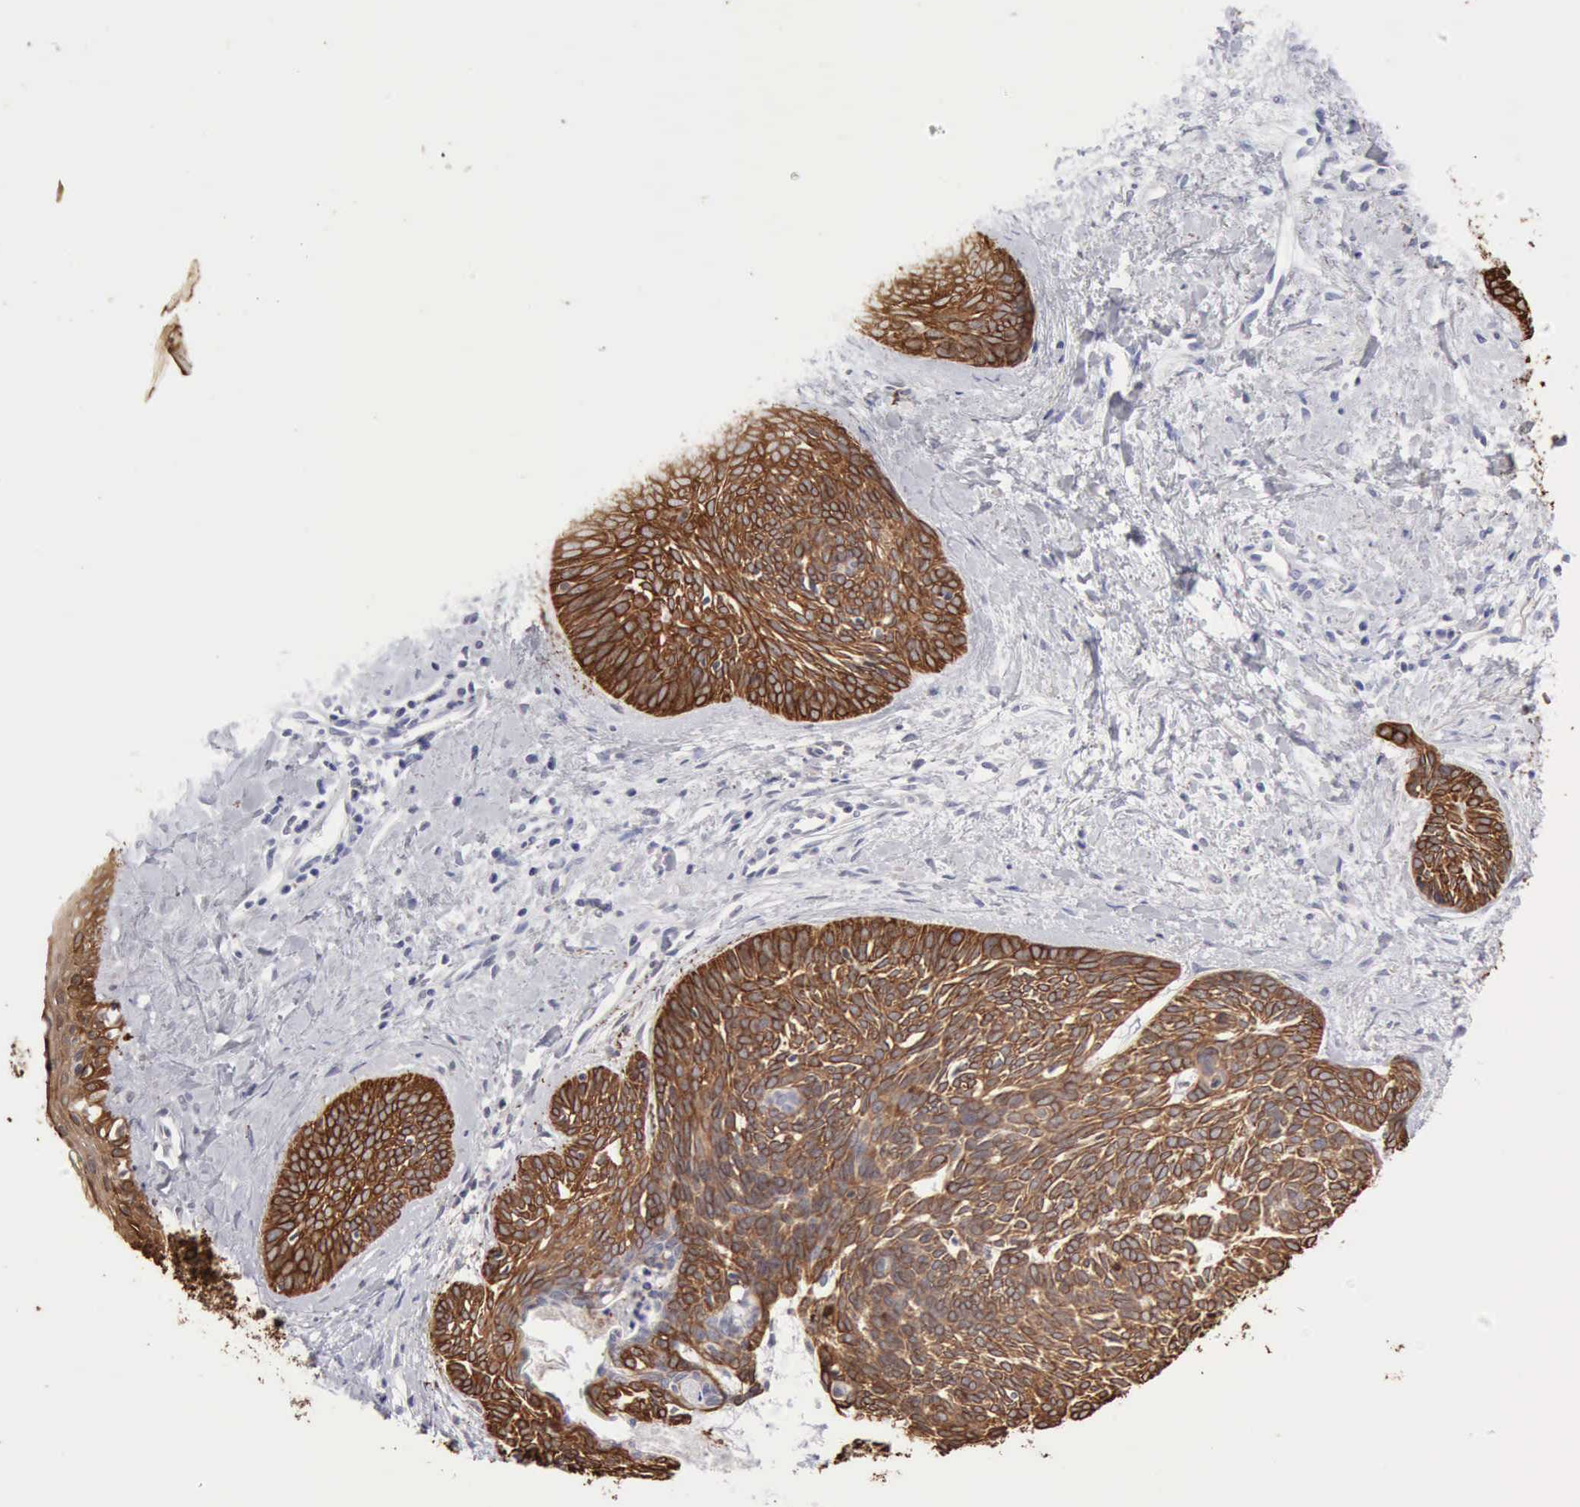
{"staining": {"intensity": "strong", "quantity": ">75%", "location": "cytoplasmic/membranous"}, "tissue": "skin cancer", "cell_type": "Tumor cells", "image_type": "cancer", "snomed": [{"axis": "morphology", "description": "Basal cell carcinoma"}, {"axis": "topography", "description": "Skin"}], "caption": "High-magnification brightfield microscopy of basal cell carcinoma (skin) stained with DAB (brown) and counterstained with hematoxylin (blue). tumor cells exhibit strong cytoplasmic/membranous expression is seen in approximately>75% of cells.", "gene": "KRT5", "patient": {"sex": "female", "age": 81}}